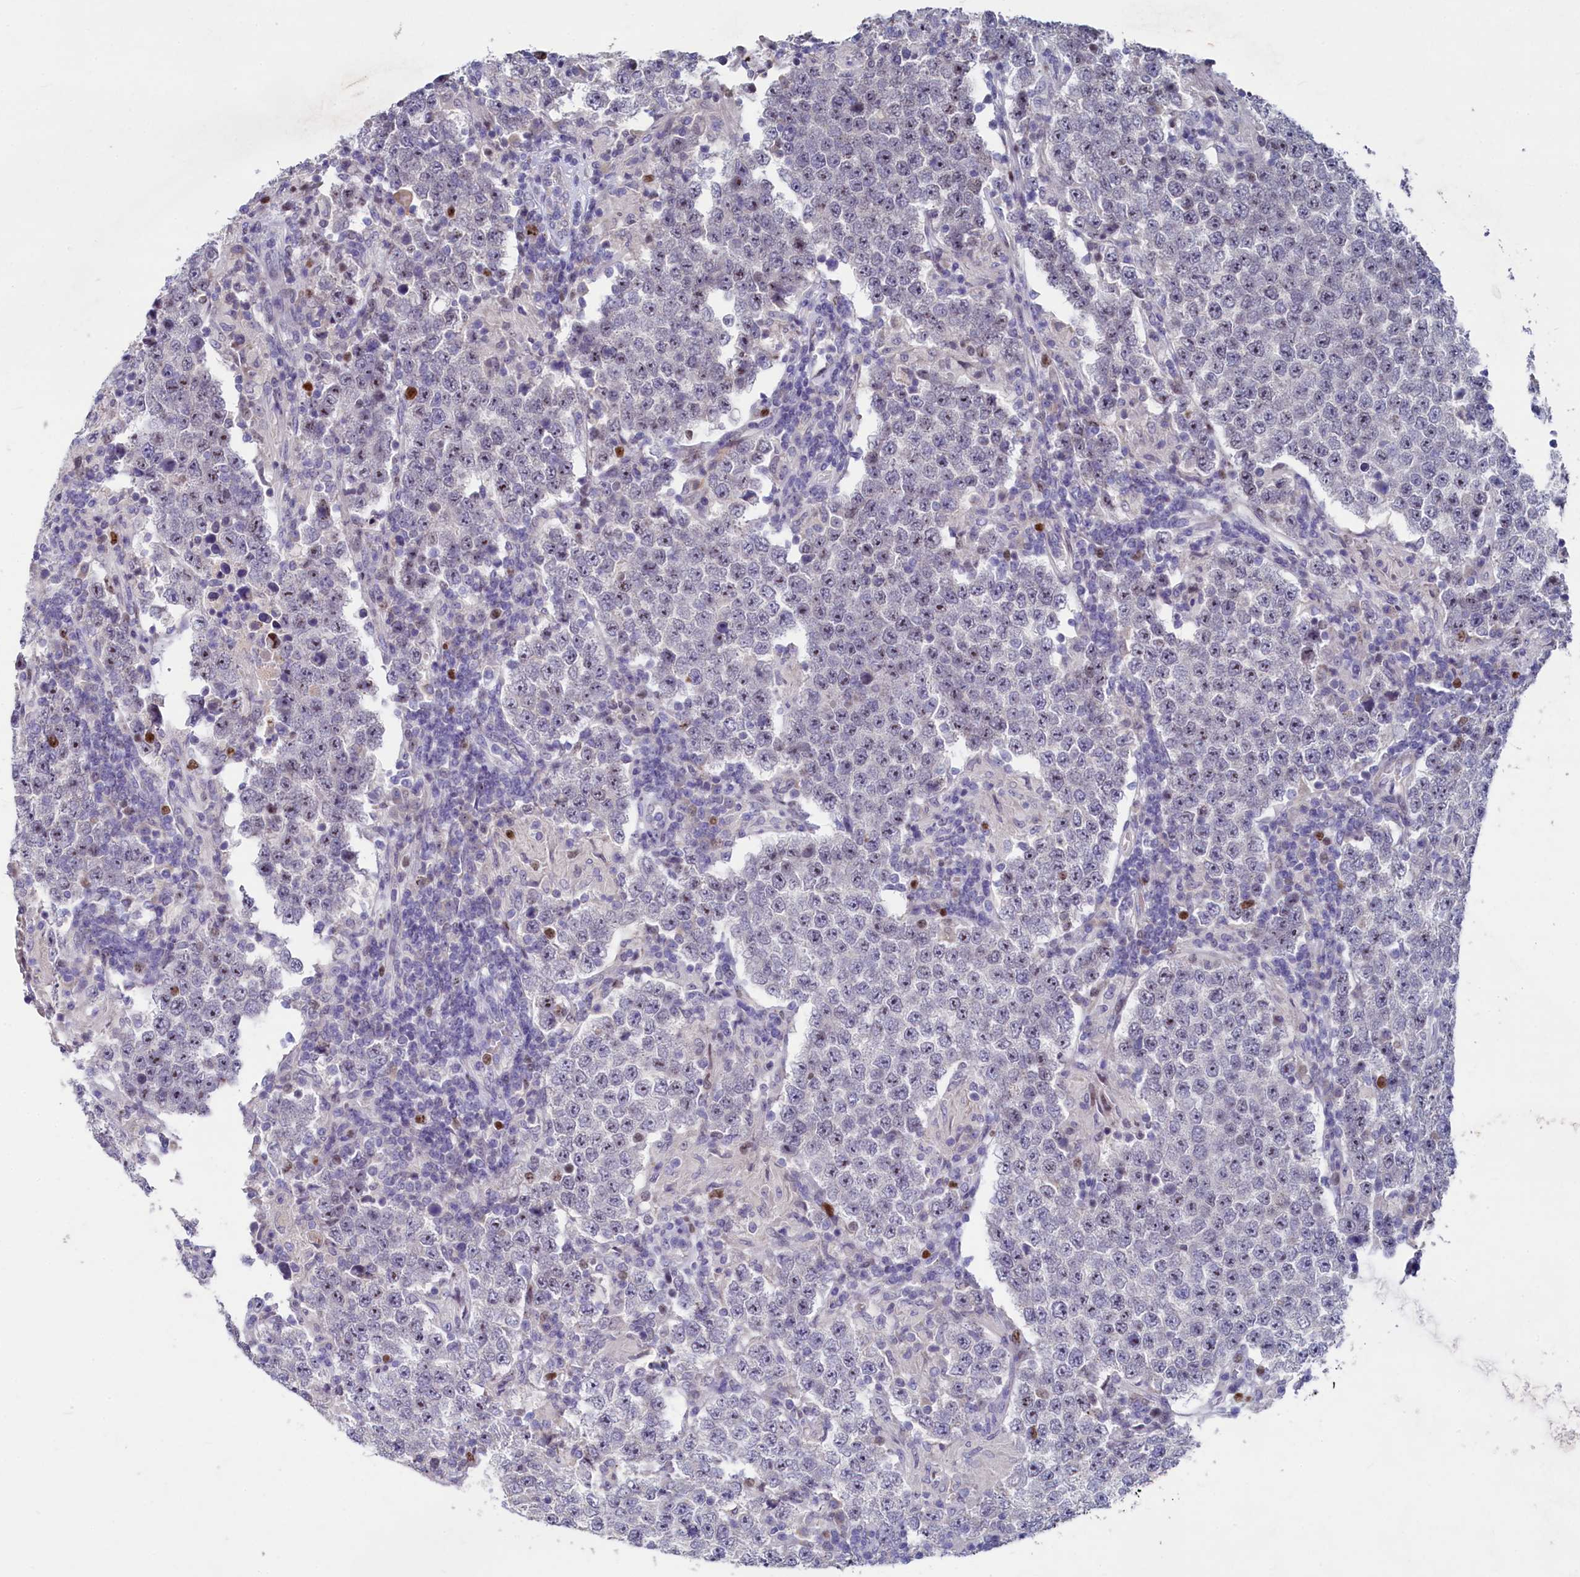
{"staining": {"intensity": "weak", "quantity": "25%-75%", "location": "nuclear"}, "tissue": "testis cancer", "cell_type": "Tumor cells", "image_type": "cancer", "snomed": [{"axis": "morphology", "description": "Normal tissue, NOS"}, {"axis": "morphology", "description": "Urothelial carcinoma, High grade"}, {"axis": "morphology", "description": "Seminoma, NOS"}, {"axis": "morphology", "description": "Carcinoma, Embryonal, NOS"}, {"axis": "topography", "description": "Urinary bladder"}, {"axis": "topography", "description": "Testis"}], "caption": "Testis urothelial carcinoma (high-grade) stained with a brown dye exhibits weak nuclear positive staining in approximately 25%-75% of tumor cells.", "gene": "ASXL3", "patient": {"sex": "male", "age": 41}}